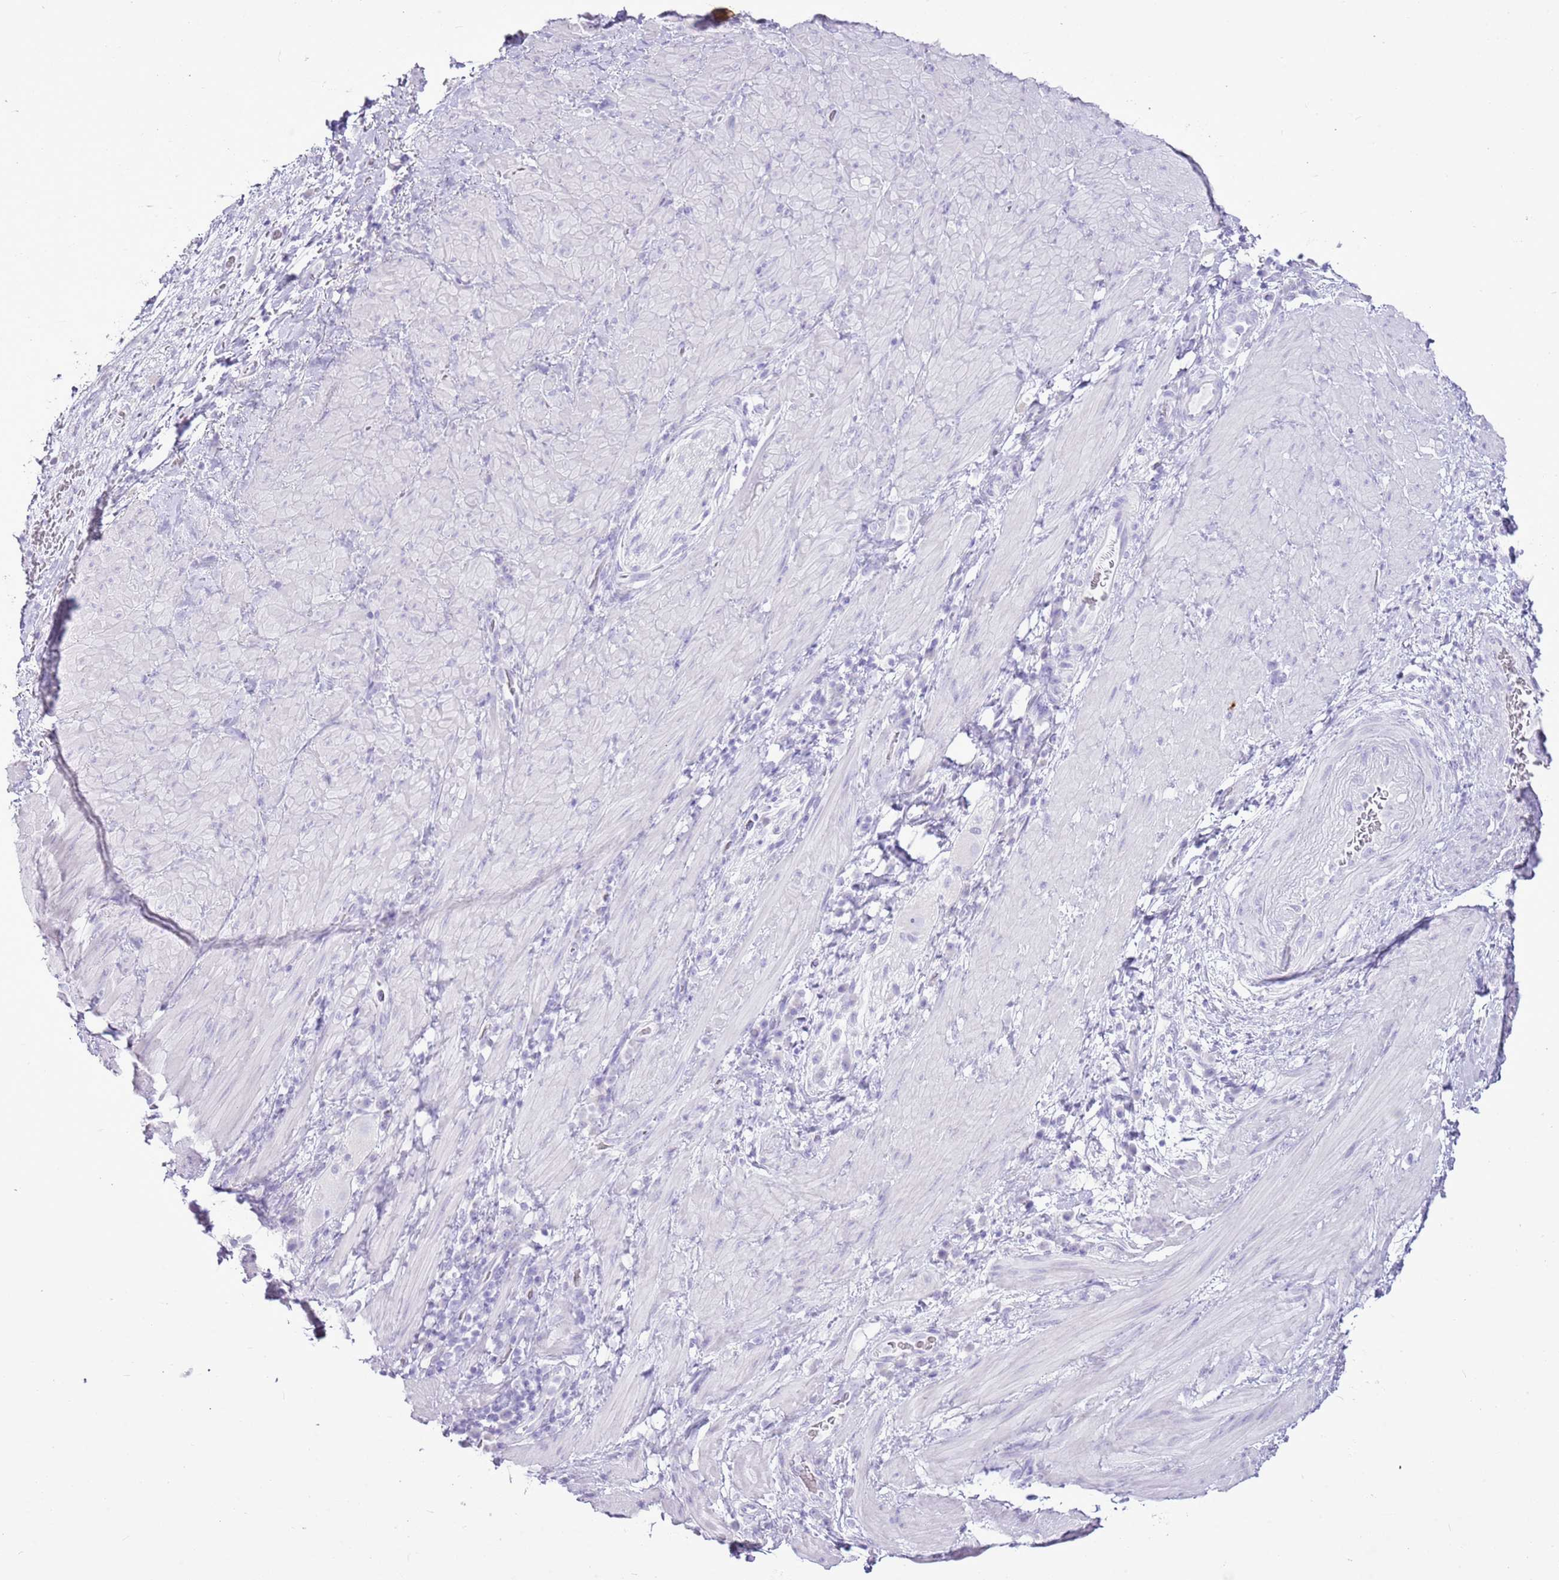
{"staining": {"intensity": "negative", "quantity": "none", "location": "none"}, "tissue": "stomach cancer", "cell_type": "Tumor cells", "image_type": "cancer", "snomed": [{"axis": "morphology", "description": "Normal tissue, NOS"}, {"axis": "morphology", "description": "Adenocarcinoma, NOS"}, {"axis": "topography", "description": "Stomach"}], "caption": "An immunohistochemistry (IHC) histopathology image of stomach cancer (adenocarcinoma) is shown. There is no staining in tumor cells of stomach cancer (adenocarcinoma). (DAB IHC visualized using brightfield microscopy, high magnification).", "gene": "CNFN", "patient": {"sex": "female", "age": 64}}